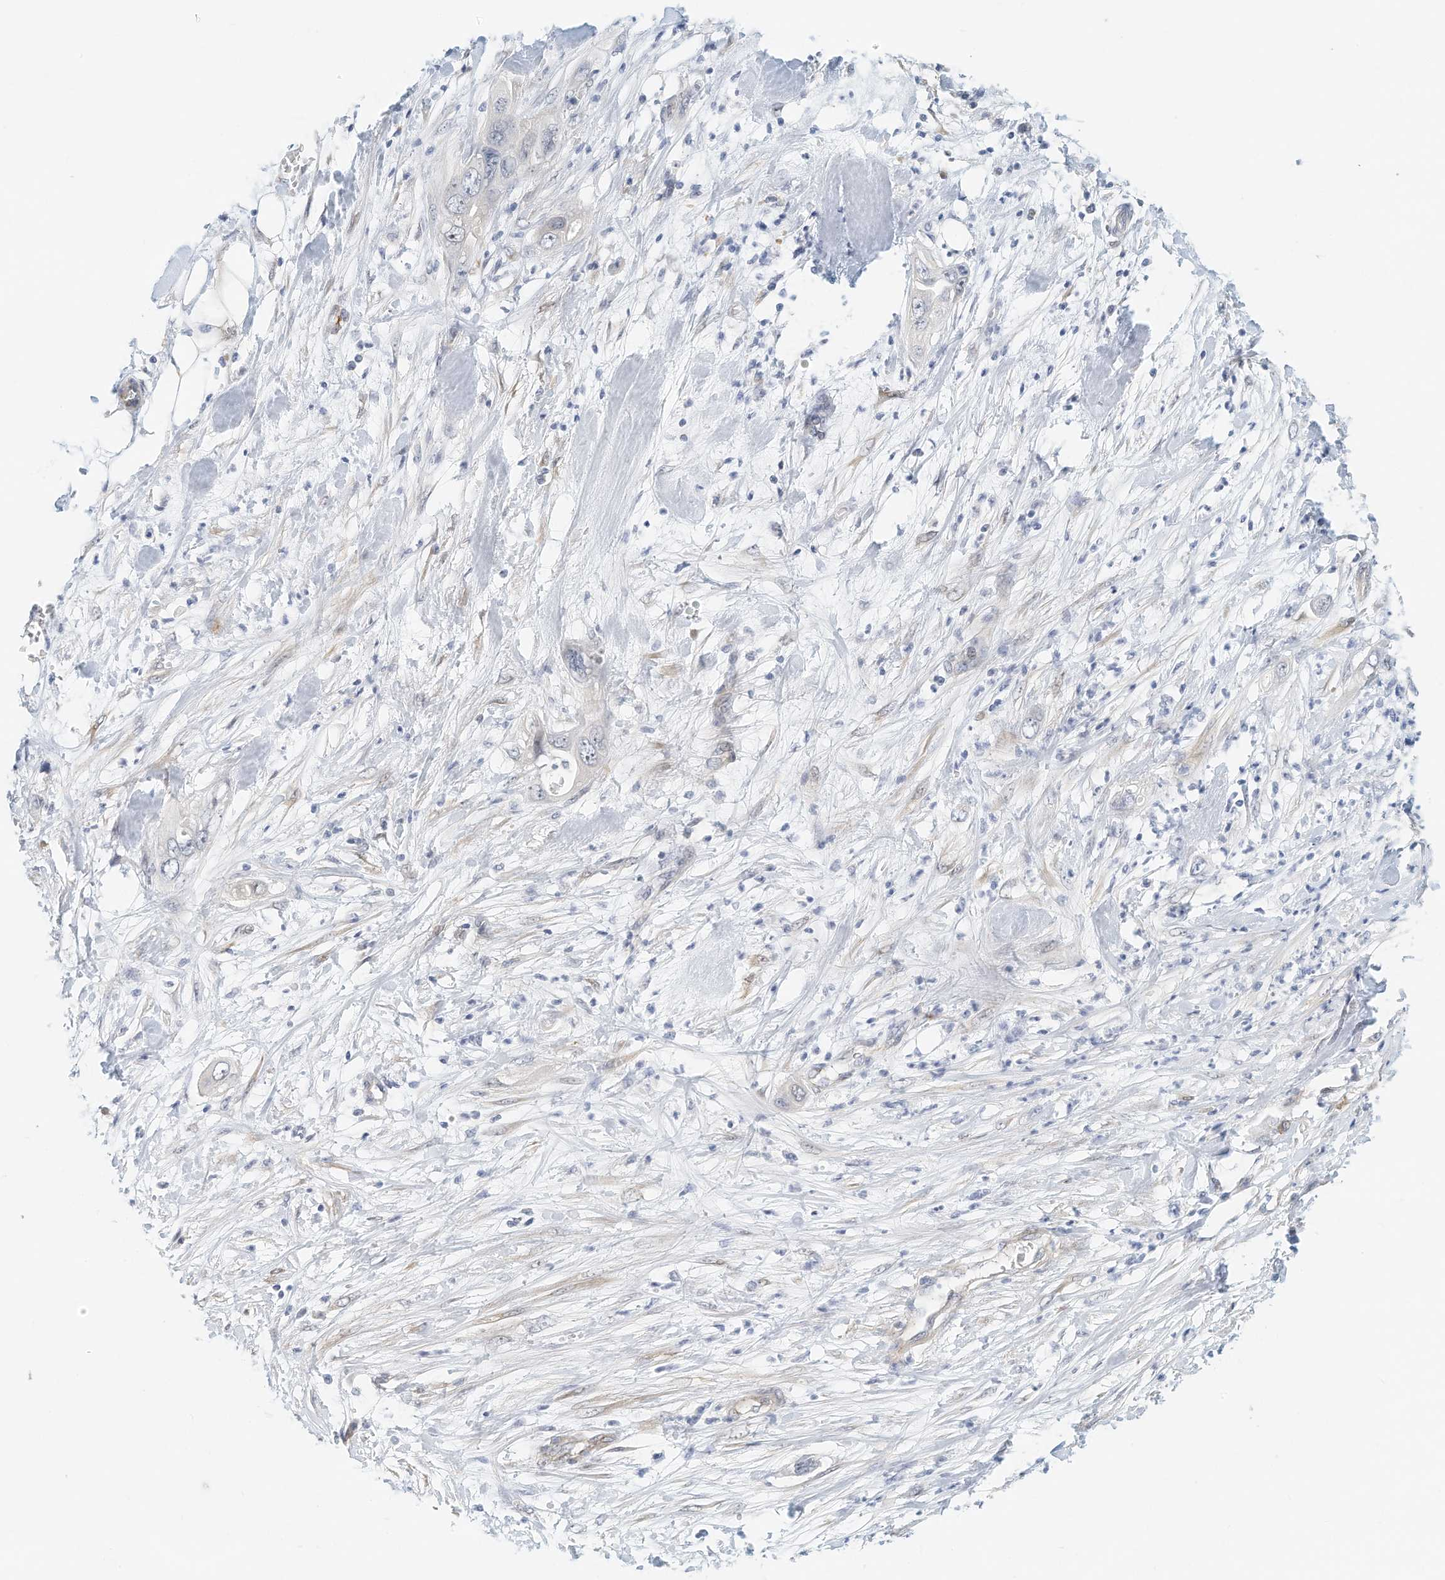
{"staining": {"intensity": "negative", "quantity": "none", "location": "none"}, "tissue": "pancreatic cancer", "cell_type": "Tumor cells", "image_type": "cancer", "snomed": [{"axis": "morphology", "description": "Adenocarcinoma, NOS"}, {"axis": "topography", "description": "Pancreas"}], "caption": "A high-resolution image shows IHC staining of pancreatic adenocarcinoma, which displays no significant staining in tumor cells.", "gene": "ARHGAP28", "patient": {"sex": "female", "age": 78}}